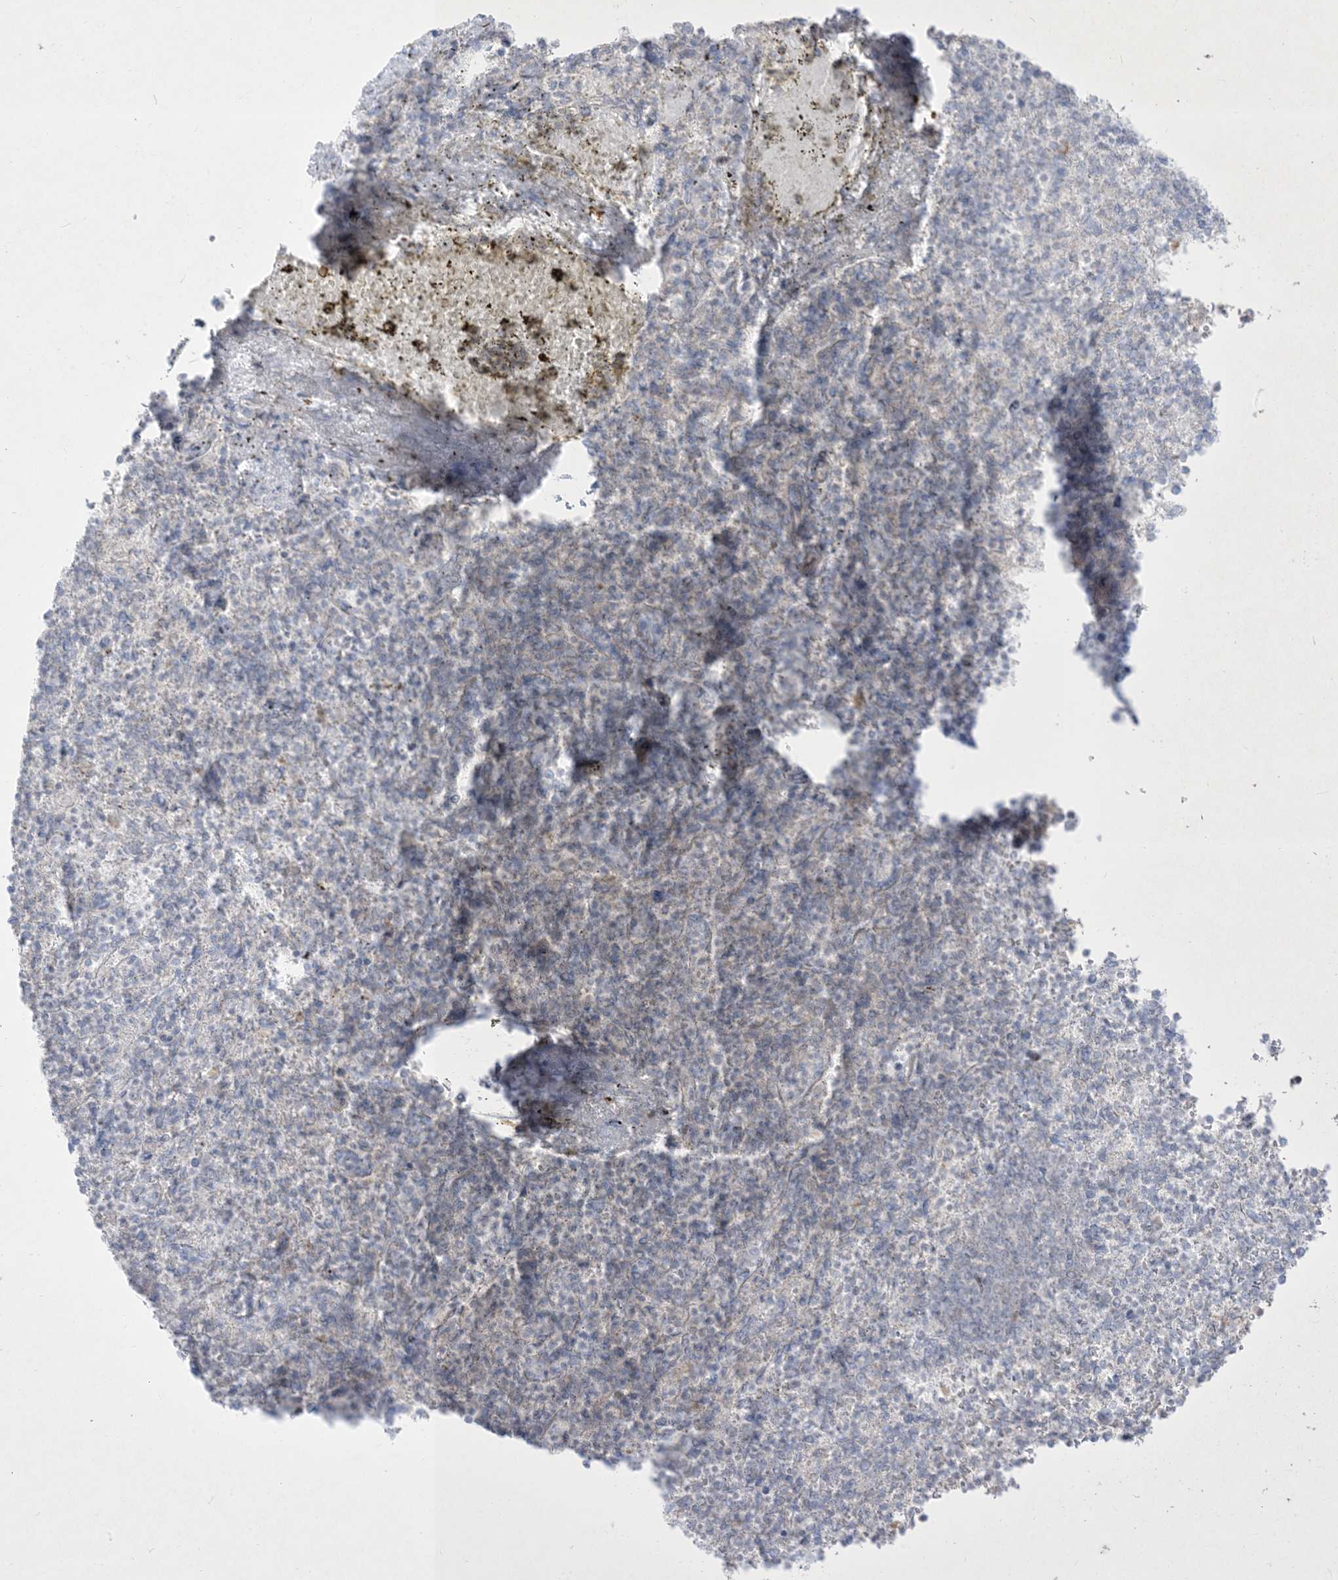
{"staining": {"intensity": "moderate", "quantity": "<25%", "location": "cytoplasmic/membranous"}, "tissue": "spleen", "cell_type": "Cells in red pulp", "image_type": "normal", "snomed": [{"axis": "morphology", "description": "Normal tissue, NOS"}, {"axis": "topography", "description": "Spleen"}], "caption": "Human spleen stained with a brown dye exhibits moderate cytoplasmic/membranous positive expression in approximately <25% of cells in red pulp.", "gene": "BHLHE40", "patient": {"sex": "female", "age": 74}}